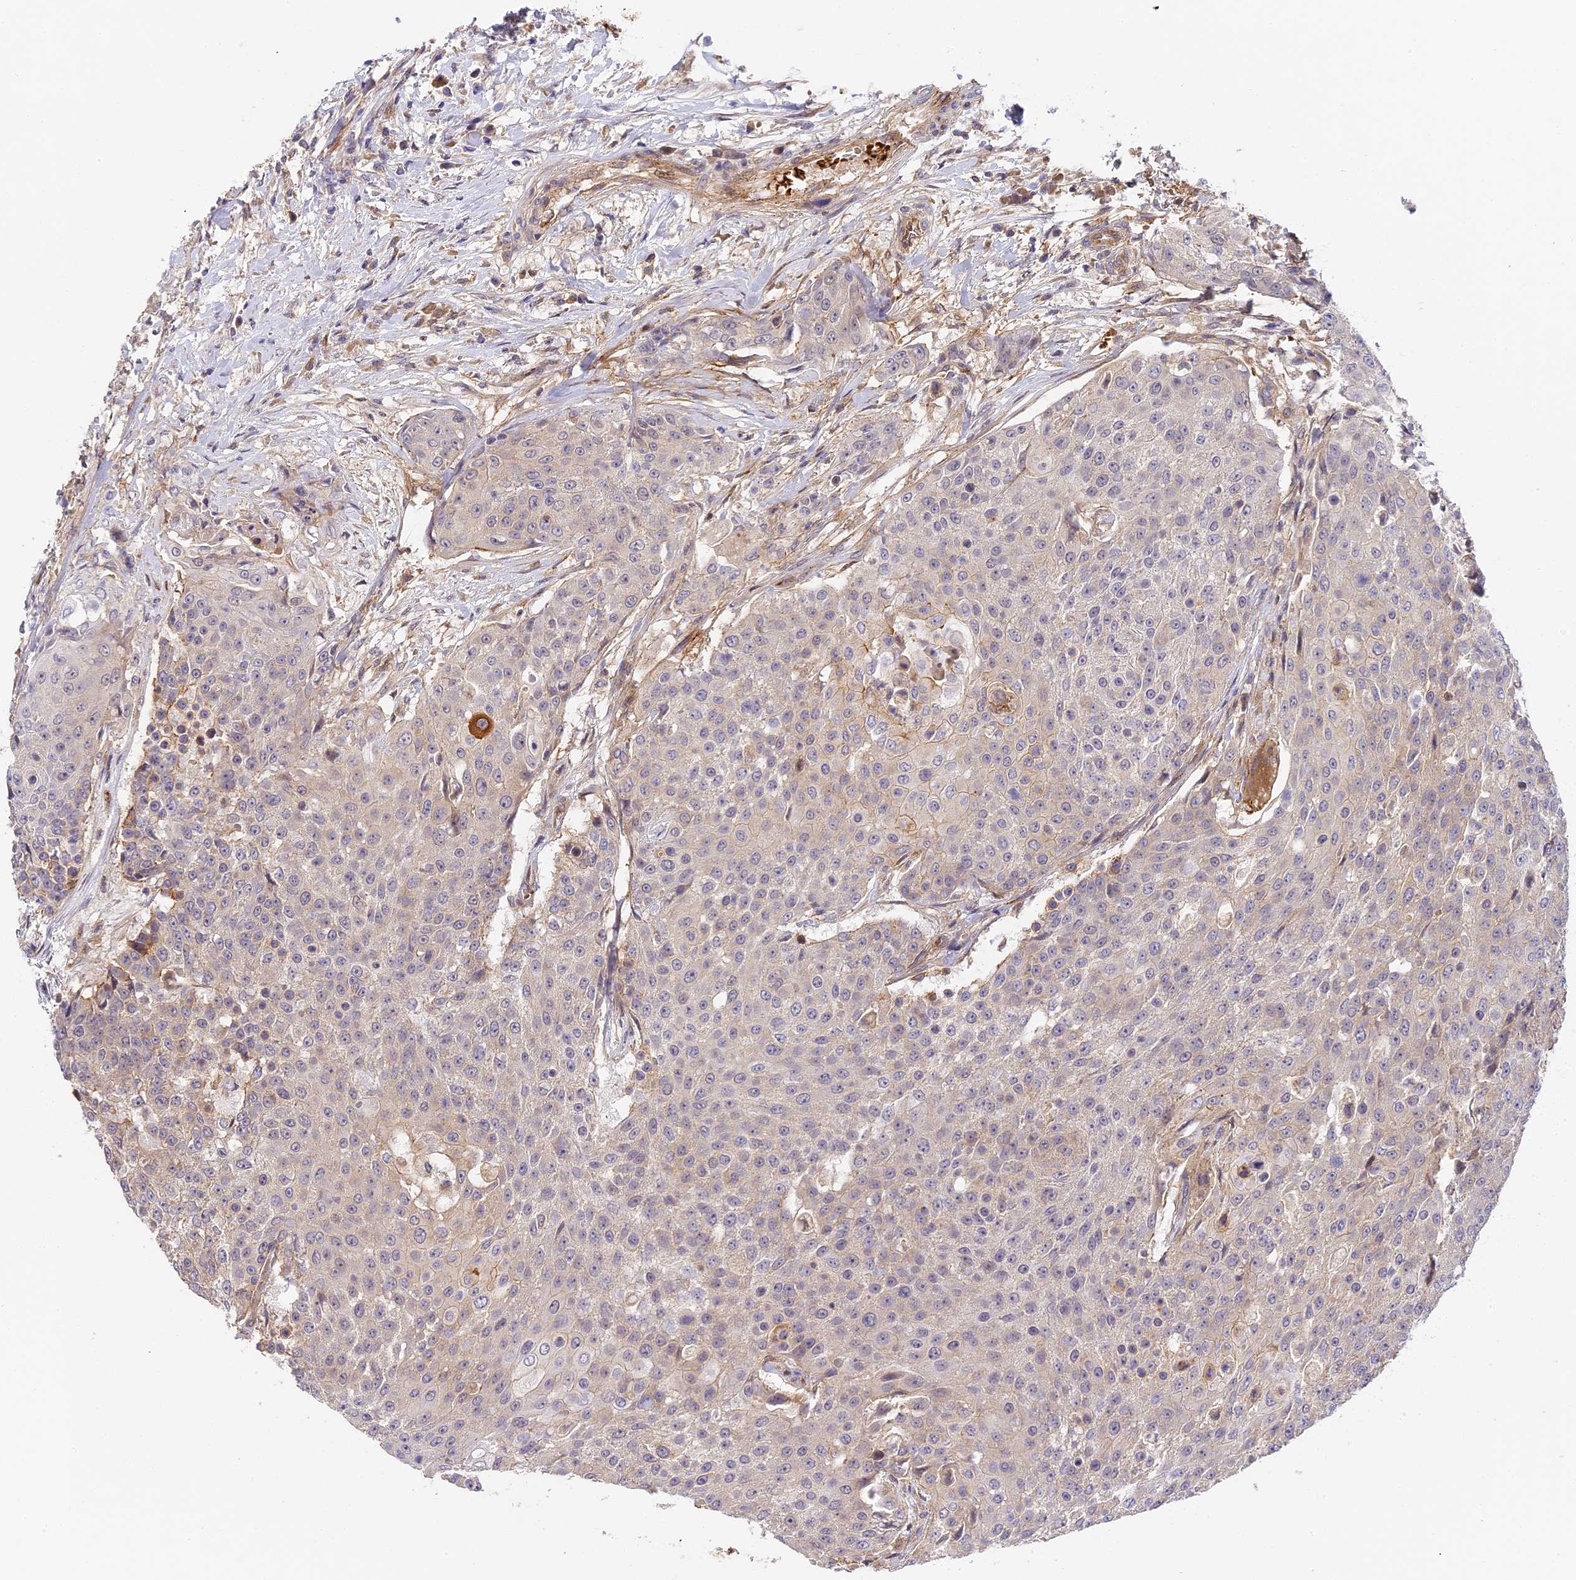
{"staining": {"intensity": "weak", "quantity": "25%-75%", "location": "cytoplasmic/membranous"}, "tissue": "urothelial cancer", "cell_type": "Tumor cells", "image_type": "cancer", "snomed": [{"axis": "morphology", "description": "Urothelial carcinoma, High grade"}, {"axis": "topography", "description": "Urinary bladder"}], "caption": "DAB (3,3'-diaminobenzidine) immunohistochemical staining of human urothelial cancer shows weak cytoplasmic/membranous protein positivity in approximately 25%-75% of tumor cells. Immunohistochemistry (ihc) stains the protein of interest in brown and the nuclei are stained blue.", "gene": "MISP3", "patient": {"sex": "female", "age": 63}}